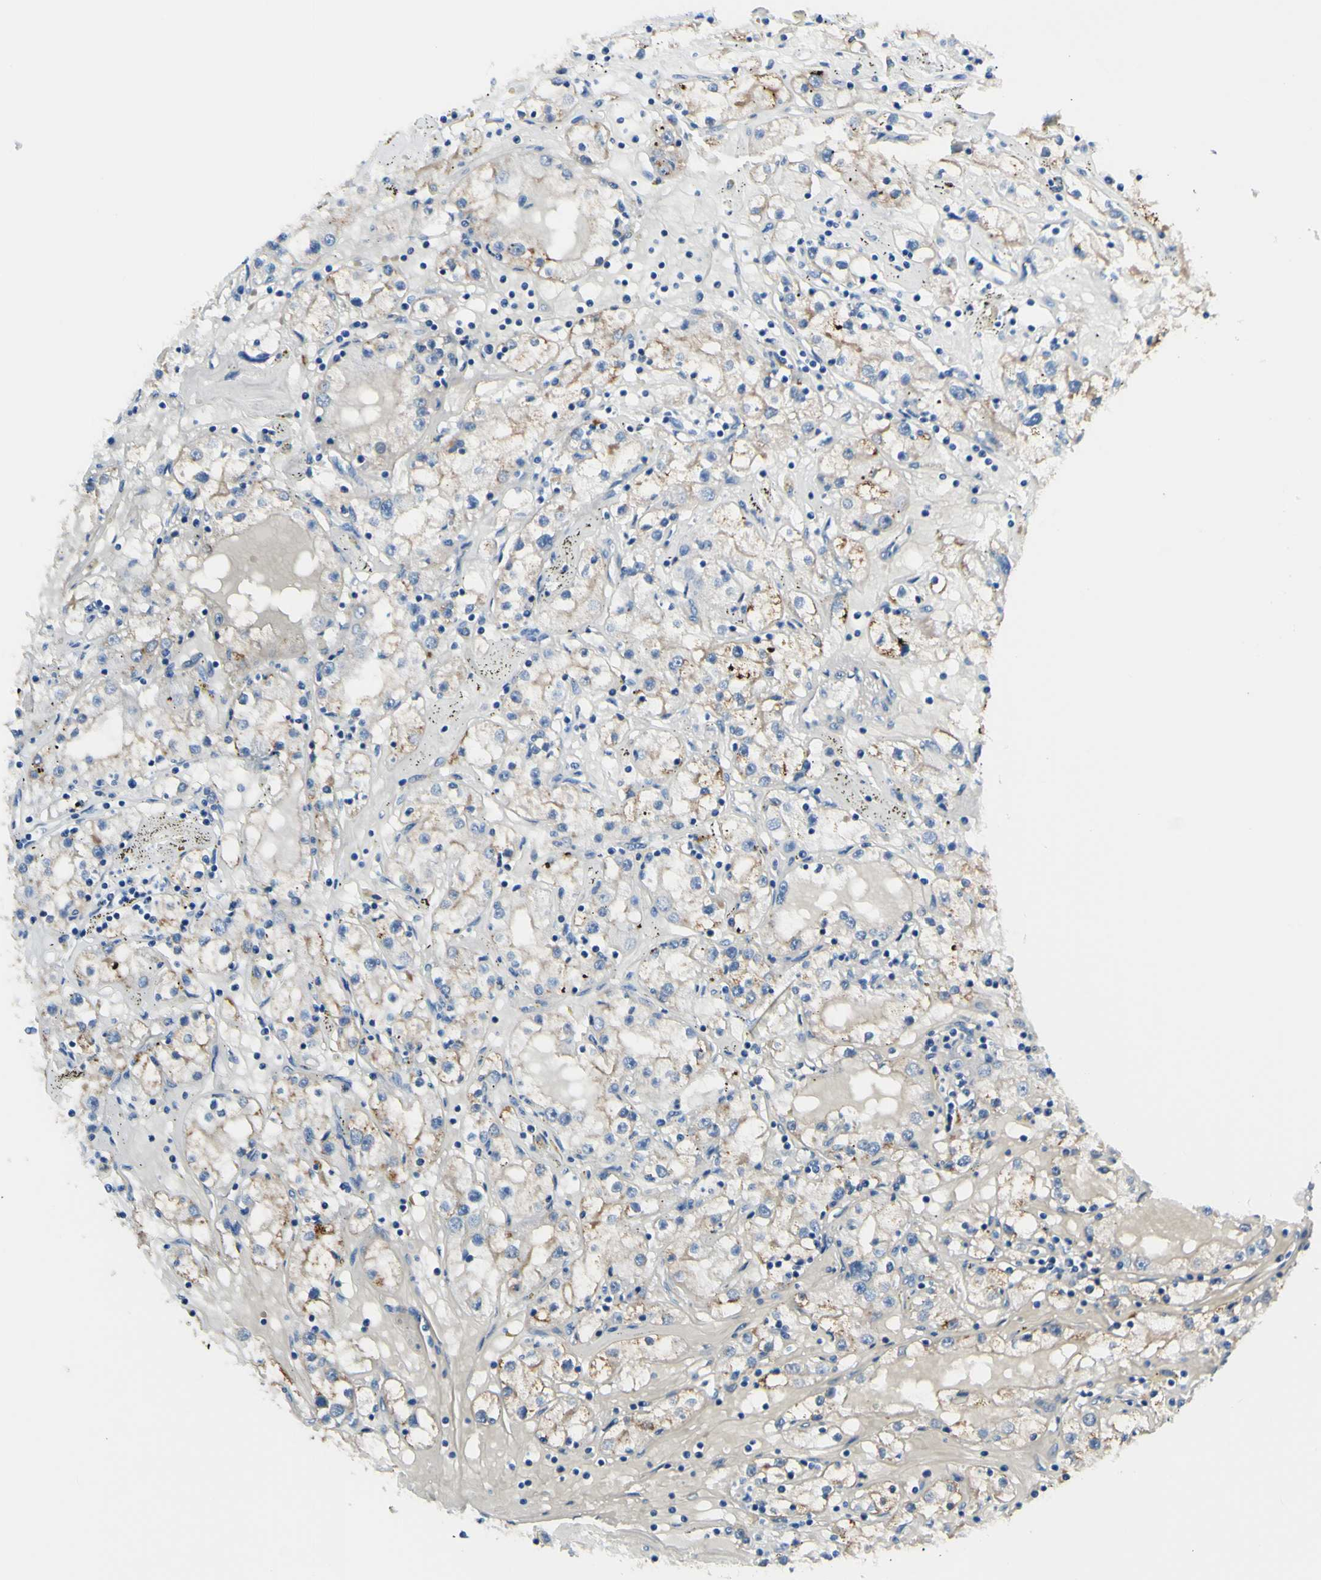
{"staining": {"intensity": "weak", "quantity": "25%-75%", "location": "cytoplasmic/membranous"}, "tissue": "renal cancer", "cell_type": "Tumor cells", "image_type": "cancer", "snomed": [{"axis": "morphology", "description": "Adenocarcinoma, NOS"}, {"axis": "topography", "description": "Kidney"}], "caption": "Immunohistochemistry (IHC) of renal cancer exhibits low levels of weak cytoplasmic/membranous staining in approximately 25%-75% of tumor cells.", "gene": "HPCA", "patient": {"sex": "male", "age": 56}}